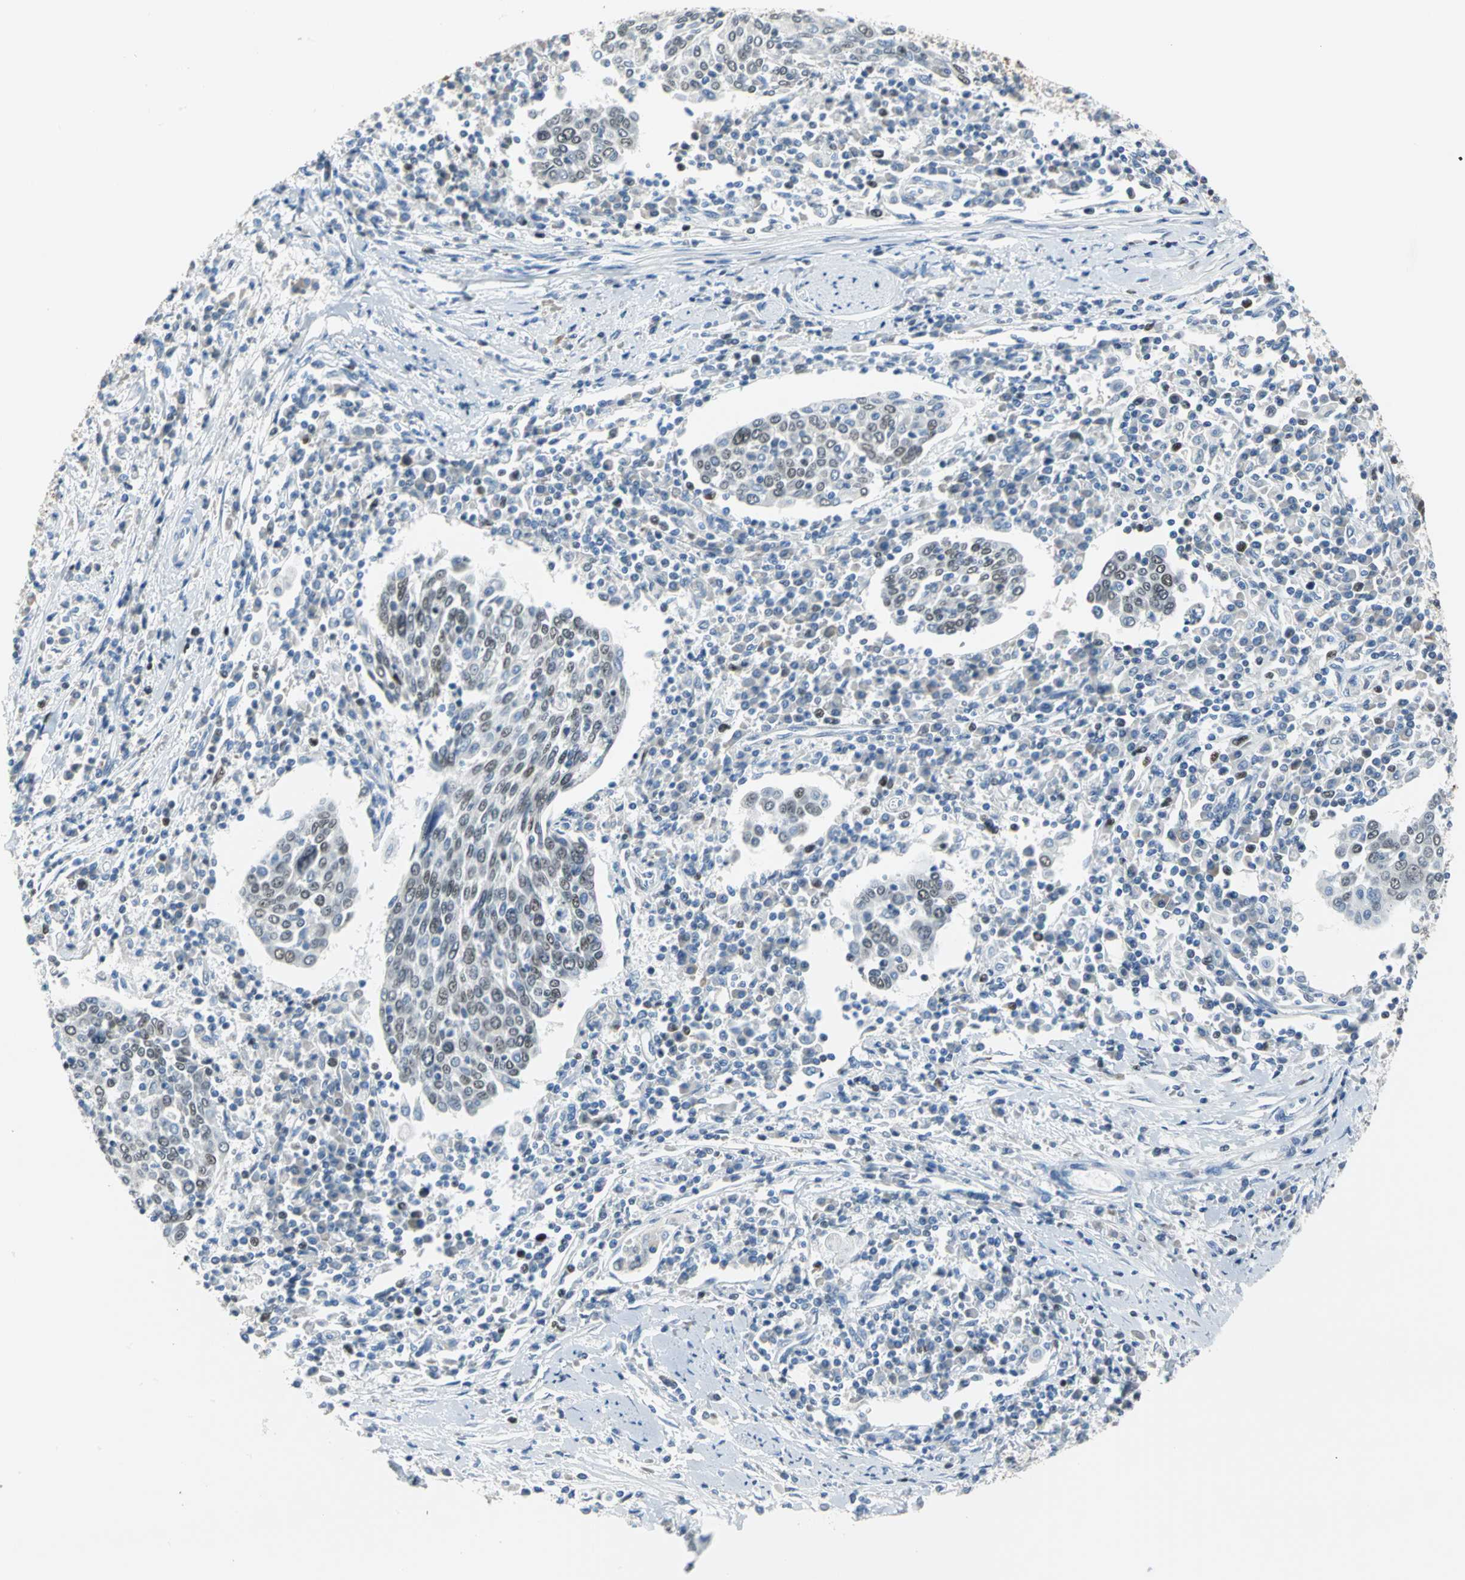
{"staining": {"intensity": "weak", "quantity": ">75%", "location": "nuclear"}, "tissue": "cervical cancer", "cell_type": "Tumor cells", "image_type": "cancer", "snomed": [{"axis": "morphology", "description": "Squamous cell carcinoma, NOS"}, {"axis": "topography", "description": "Cervix"}], "caption": "Tumor cells exhibit weak nuclear positivity in about >75% of cells in cervical cancer.", "gene": "MCM4", "patient": {"sex": "female", "age": 40}}